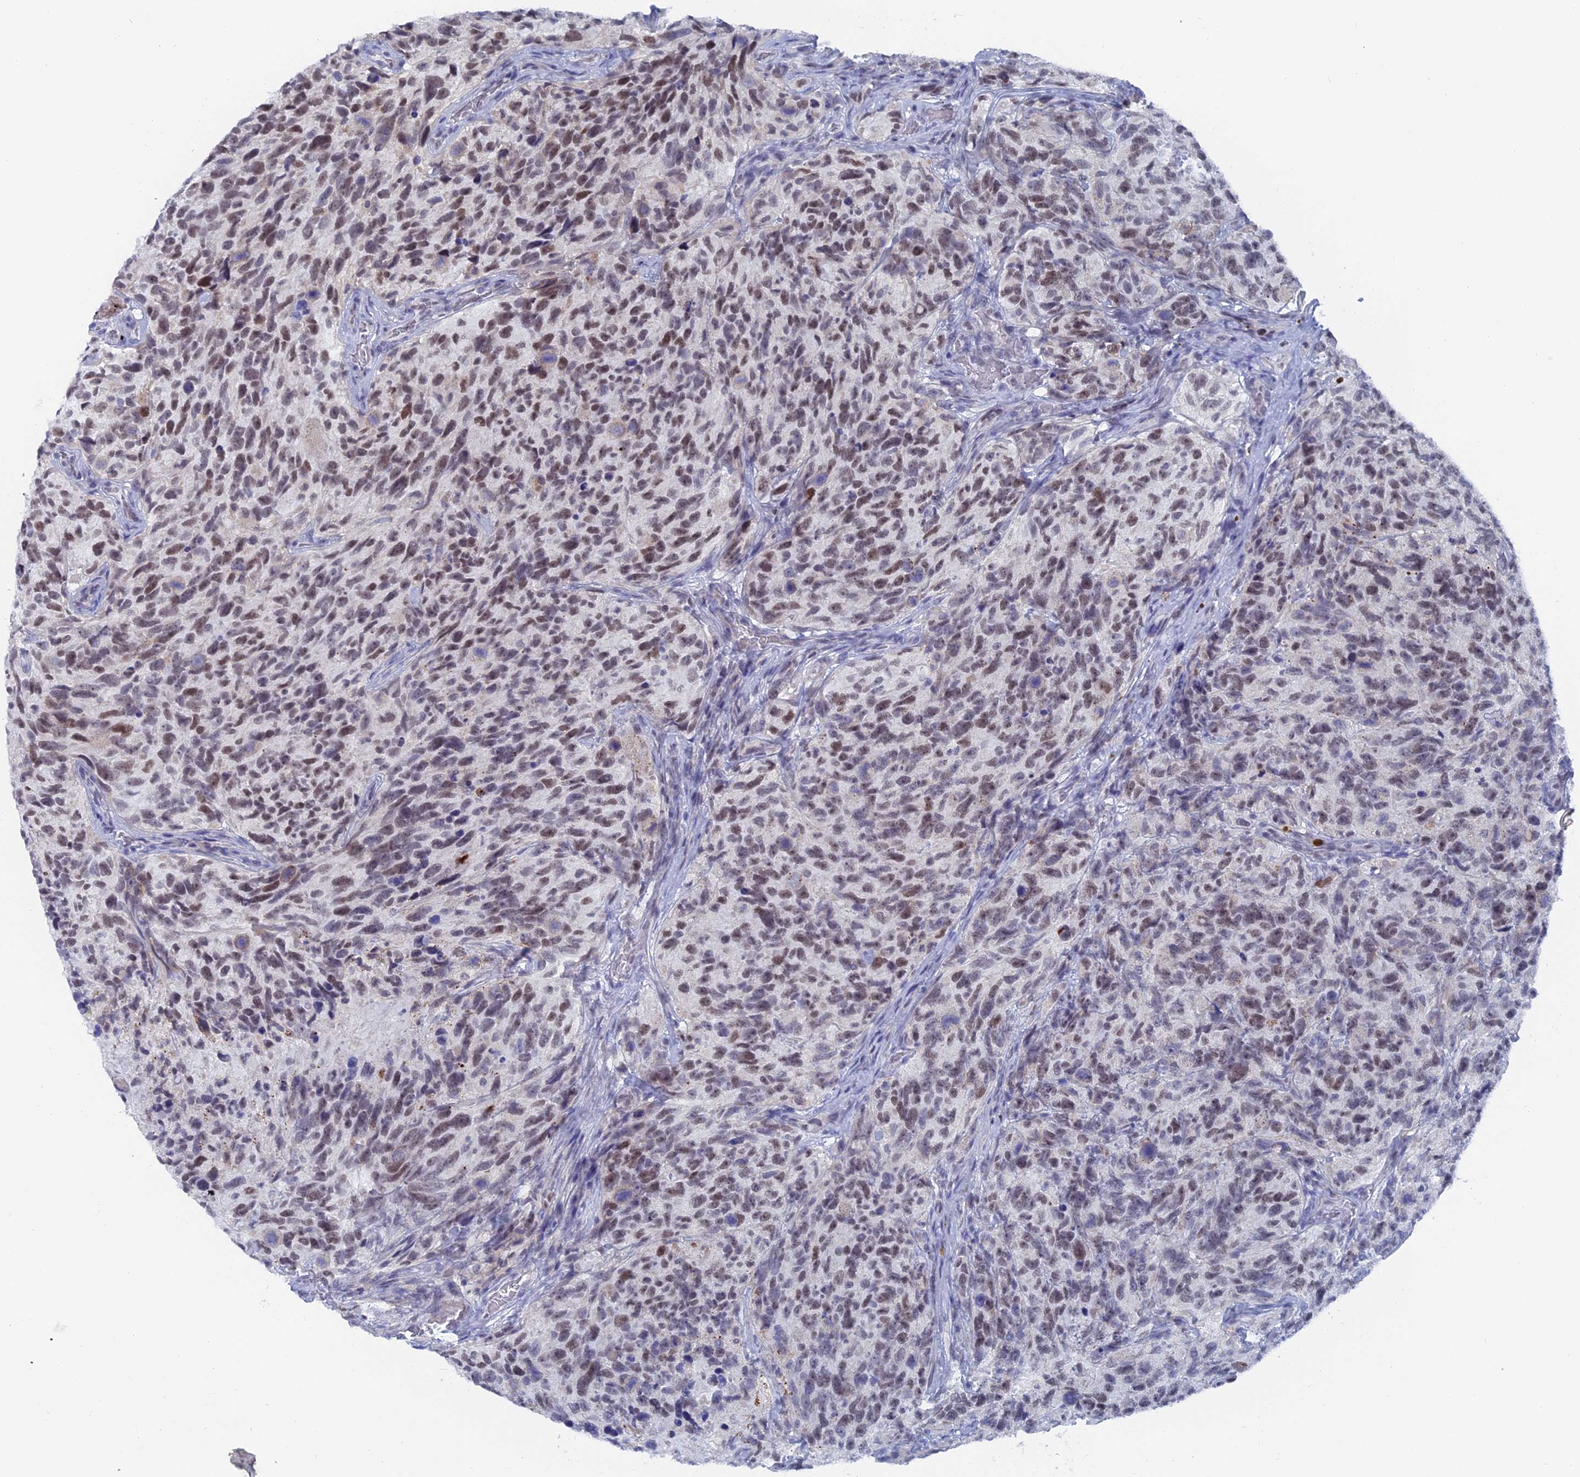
{"staining": {"intensity": "weak", "quantity": ">75%", "location": "nuclear"}, "tissue": "glioma", "cell_type": "Tumor cells", "image_type": "cancer", "snomed": [{"axis": "morphology", "description": "Glioma, malignant, High grade"}, {"axis": "topography", "description": "Brain"}], "caption": "Protein staining shows weak nuclear expression in approximately >75% of tumor cells in glioma.", "gene": "BRD2", "patient": {"sex": "male", "age": 69}}